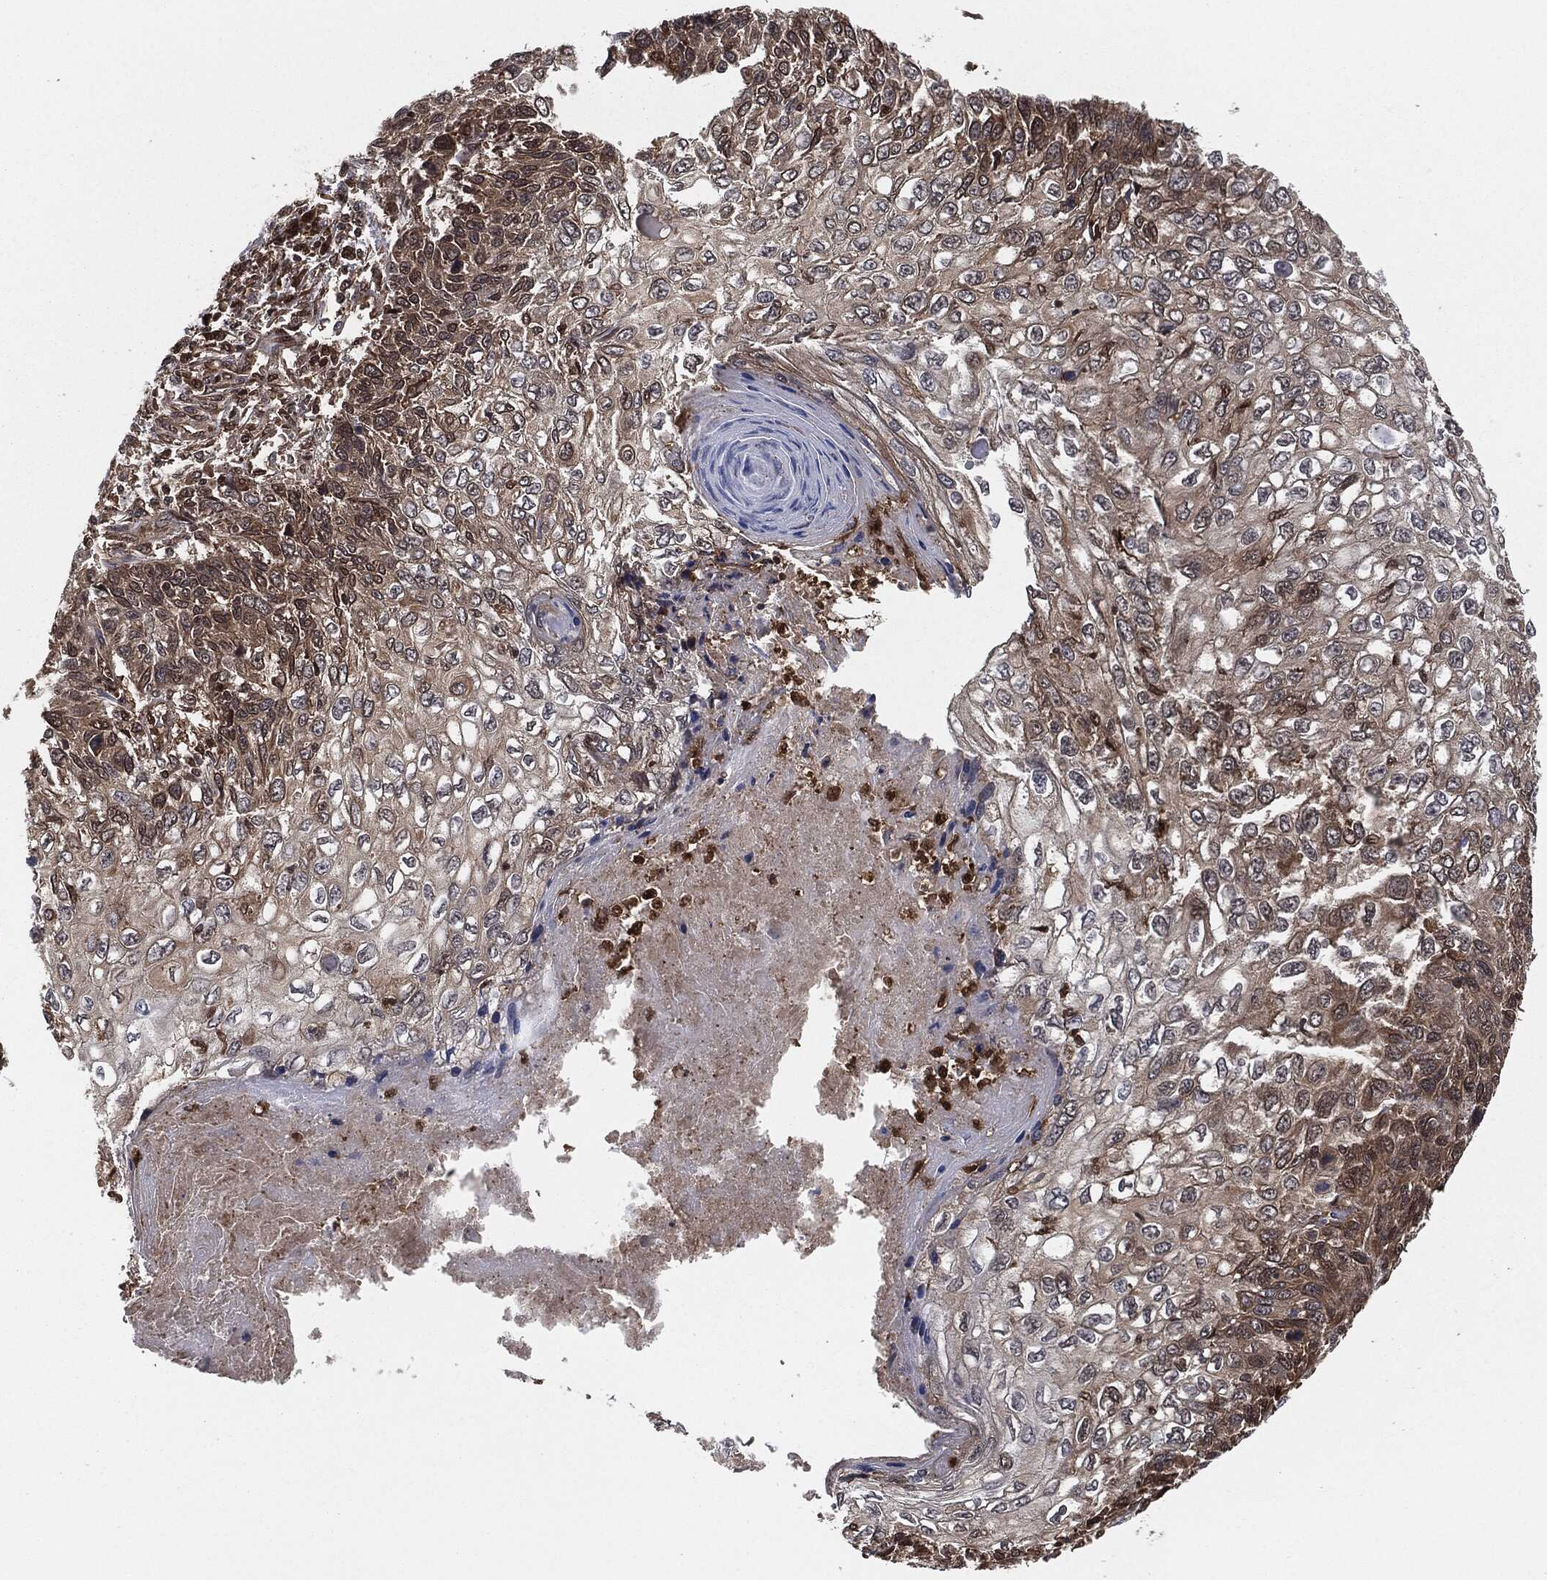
{"staining": {"intensity": "weak", "quantity": "25%-75%", "location": "cytoplasmic/membranous"}, "tissue": "skin cancer", "cell_type": "Tumor cells", "image_type": "cancer", "snomed": [{"axis": "morphology", "description": "Squamous cell carcinoma, NOS"}, {"axis": "topography", "description": "Skin"}], "caption": "Tumor cells reveal weak cytoplasmic/membranous expression in about 25%-75% of cells in skin cancer (squamous cell carcinoma).", "gene": "CAPRIN2", "patient": {"sex": "male", "age": 92}}